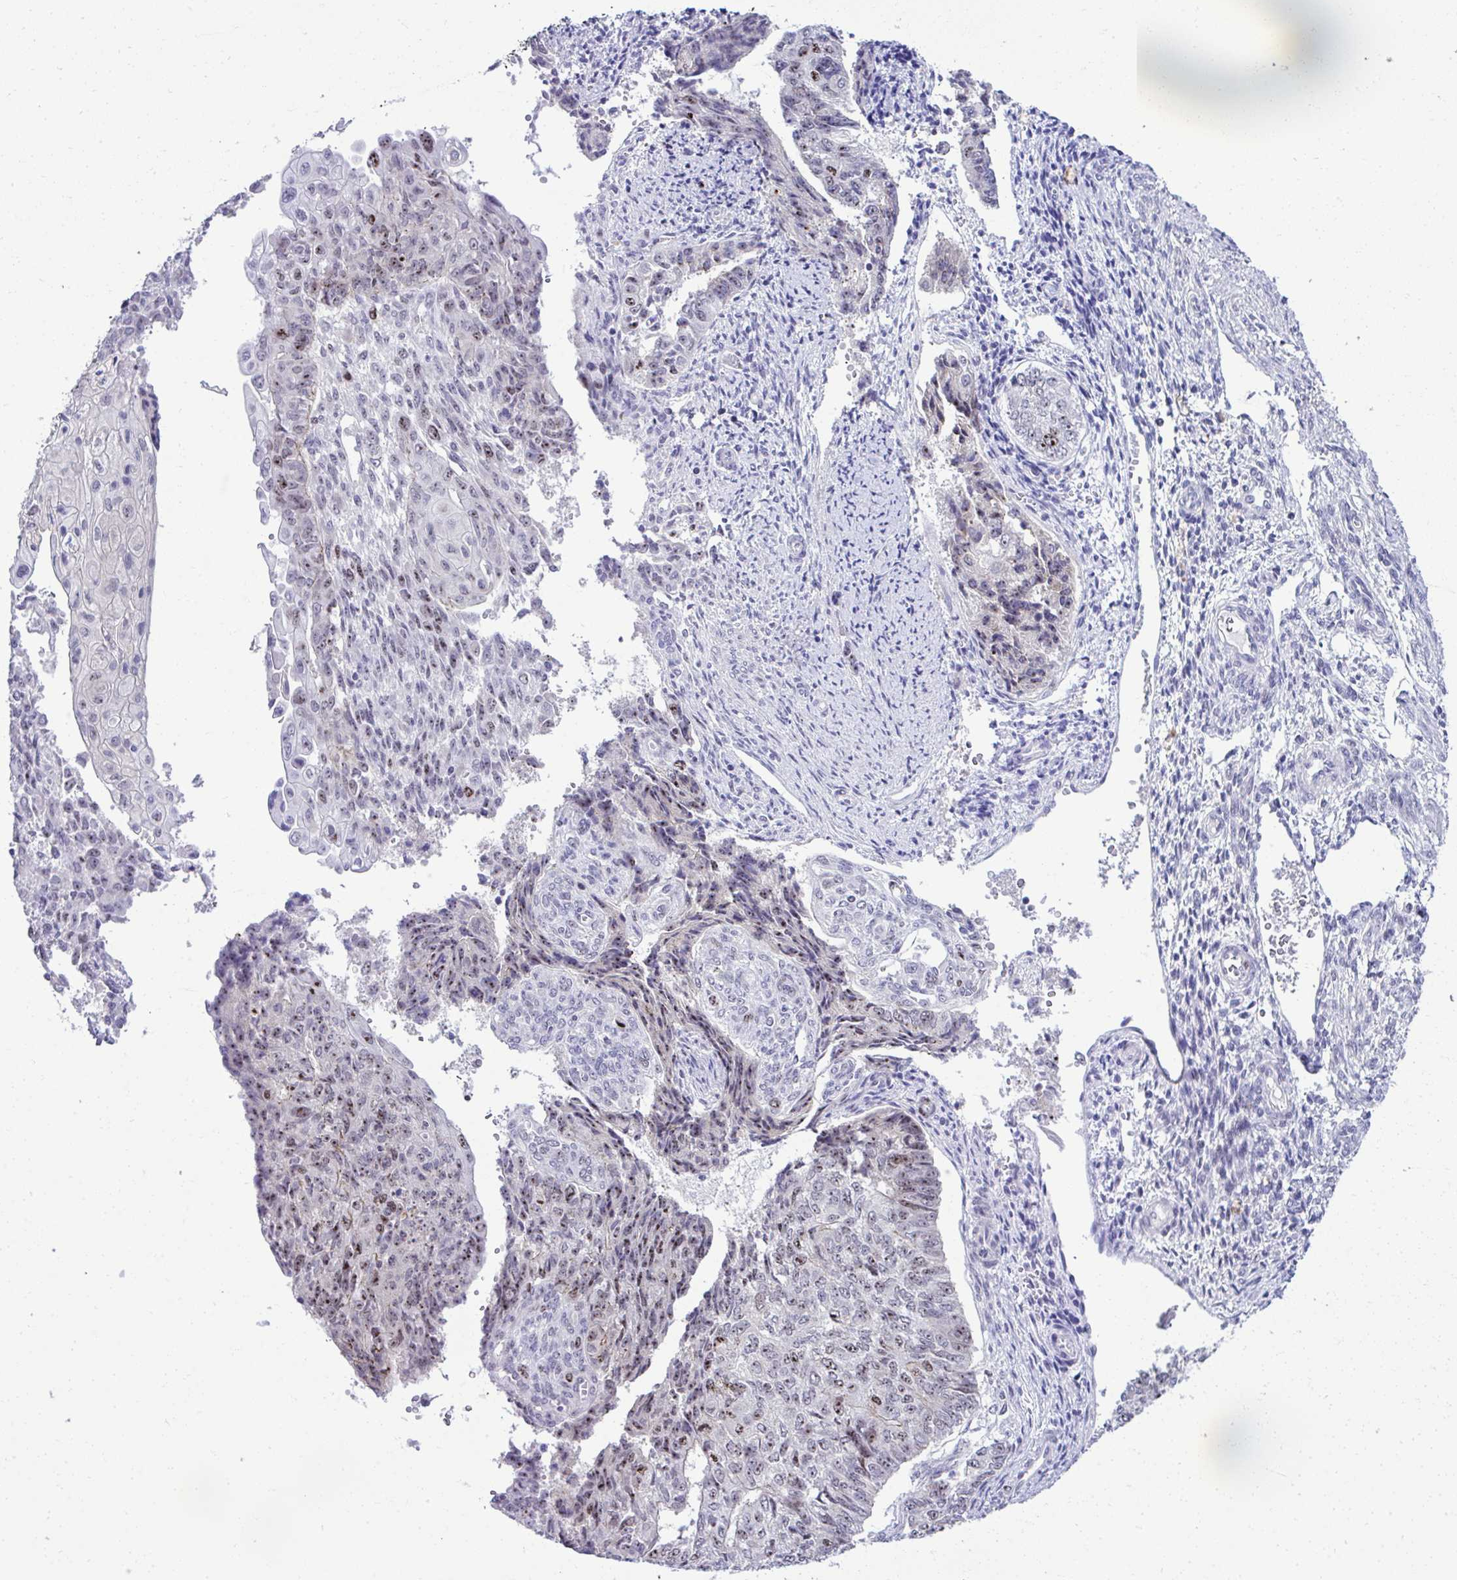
{"staining": {"intensity": "moderate", "quantity": "25%-75%", "location": "nuclear"}, "tissue": "endometrial cancer", "cell_type": "Tumor cells", "image_type": "cancer", "snomed": [{"axis": "morphology", "description": "Adenocarcinoma, NOS"}, {"axis": "topography", "description": "Endometrium"}], "caption": "Immunohistochemical staining of human endometrial adenocarcinoma reveals medium levels of moderate nuclear protein staining in about 25%-75% of tumor cells.", "gene": "CEP72", "patient": {"sex": "female", "age": 32}}